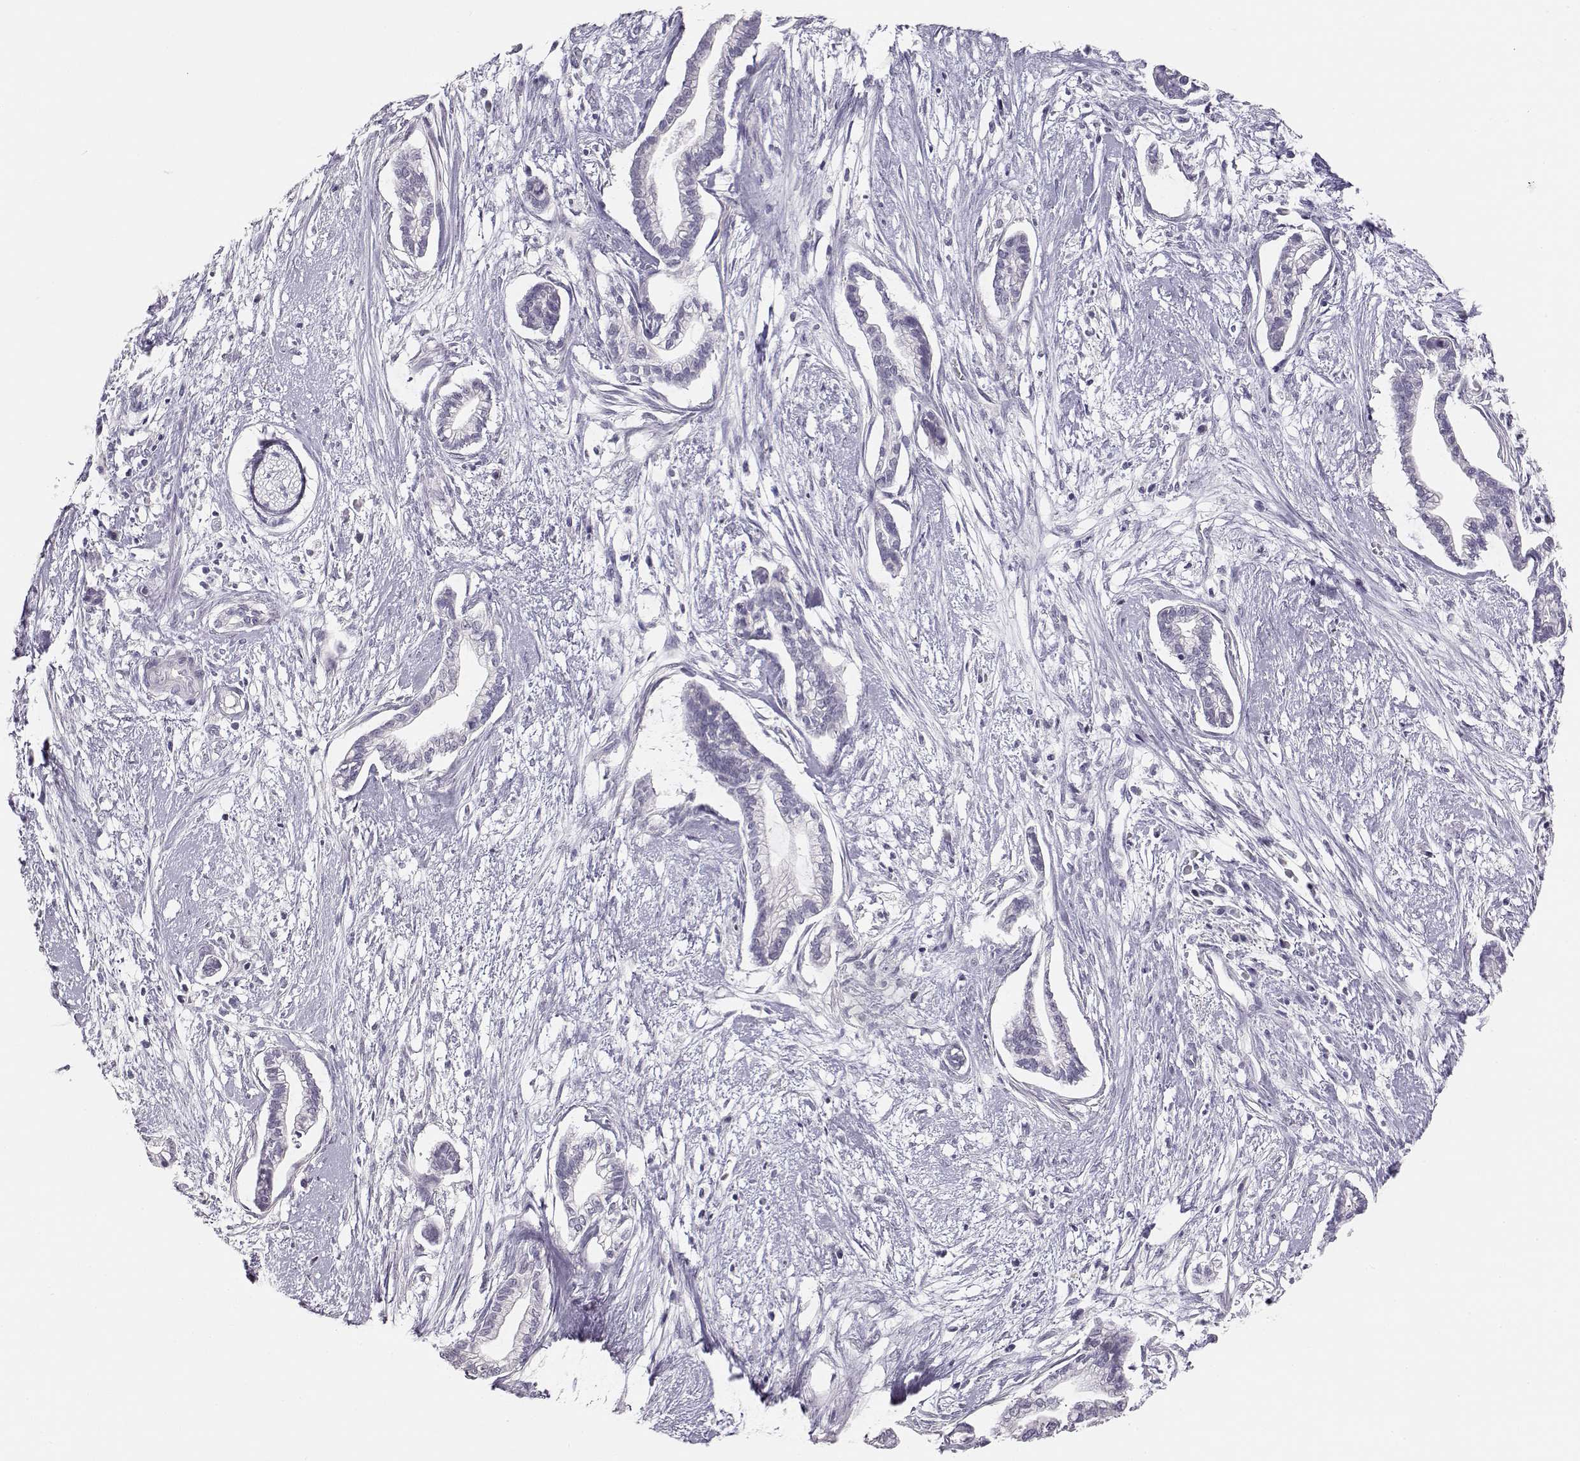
{"staining": {"intensity": "negative", "quantity": "none", "location": "none"}, "tissue": "cervical cancer", "cell_type": "Tumor cells", "image_type": "cancer", "snomed": [{"axis": "morphology", "description": "Adenocarcinoma, NOS"}, {"axis": "topography", "description": "Cervix"}], "caption": "DAB (3,3'-diaminobenzidine) immunohistochemical staining of cervical cancer reveals no significant expression in tumor cells.", "gene": "TKTL1", "patient": {"sex": "female", "age": 62}}